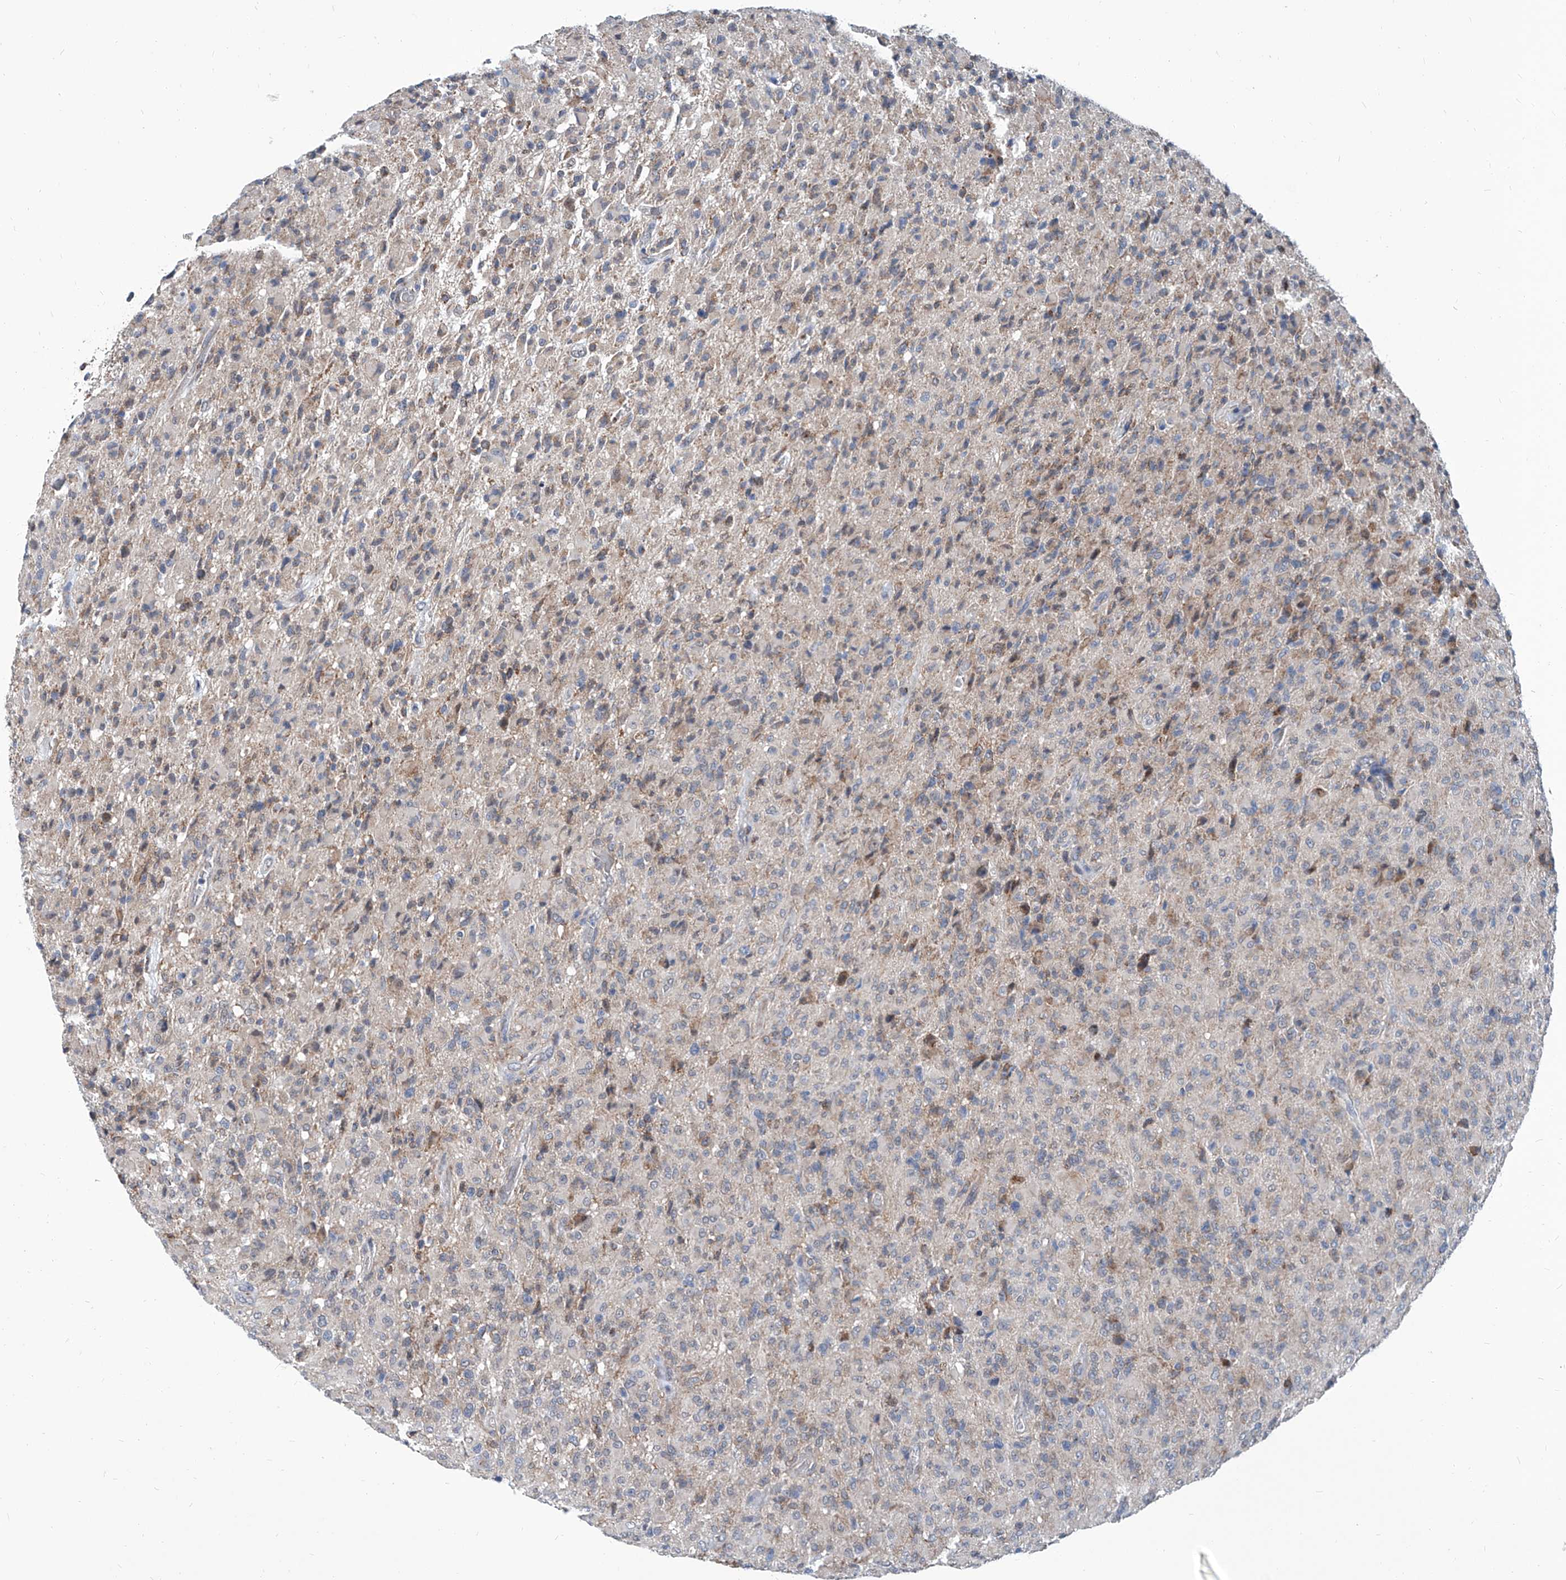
{"staining": {"intensity": "weak", "quantity": "<25%", "location": "cytoplasmic/membranous"}, "tissue": "glioma", "cell_type": "Tumor cells", "image_type": "cancer", "snomed": [{"axis": "morphology", "description": "Glioma, malignant, High grade"}, {"axis": "topography", "description": "Brain"}], "caption": "Tumor cells are negative for brown protein staining in glioma.", "gene": "USP48", "patient": {"sex": "female", "age": 57}}